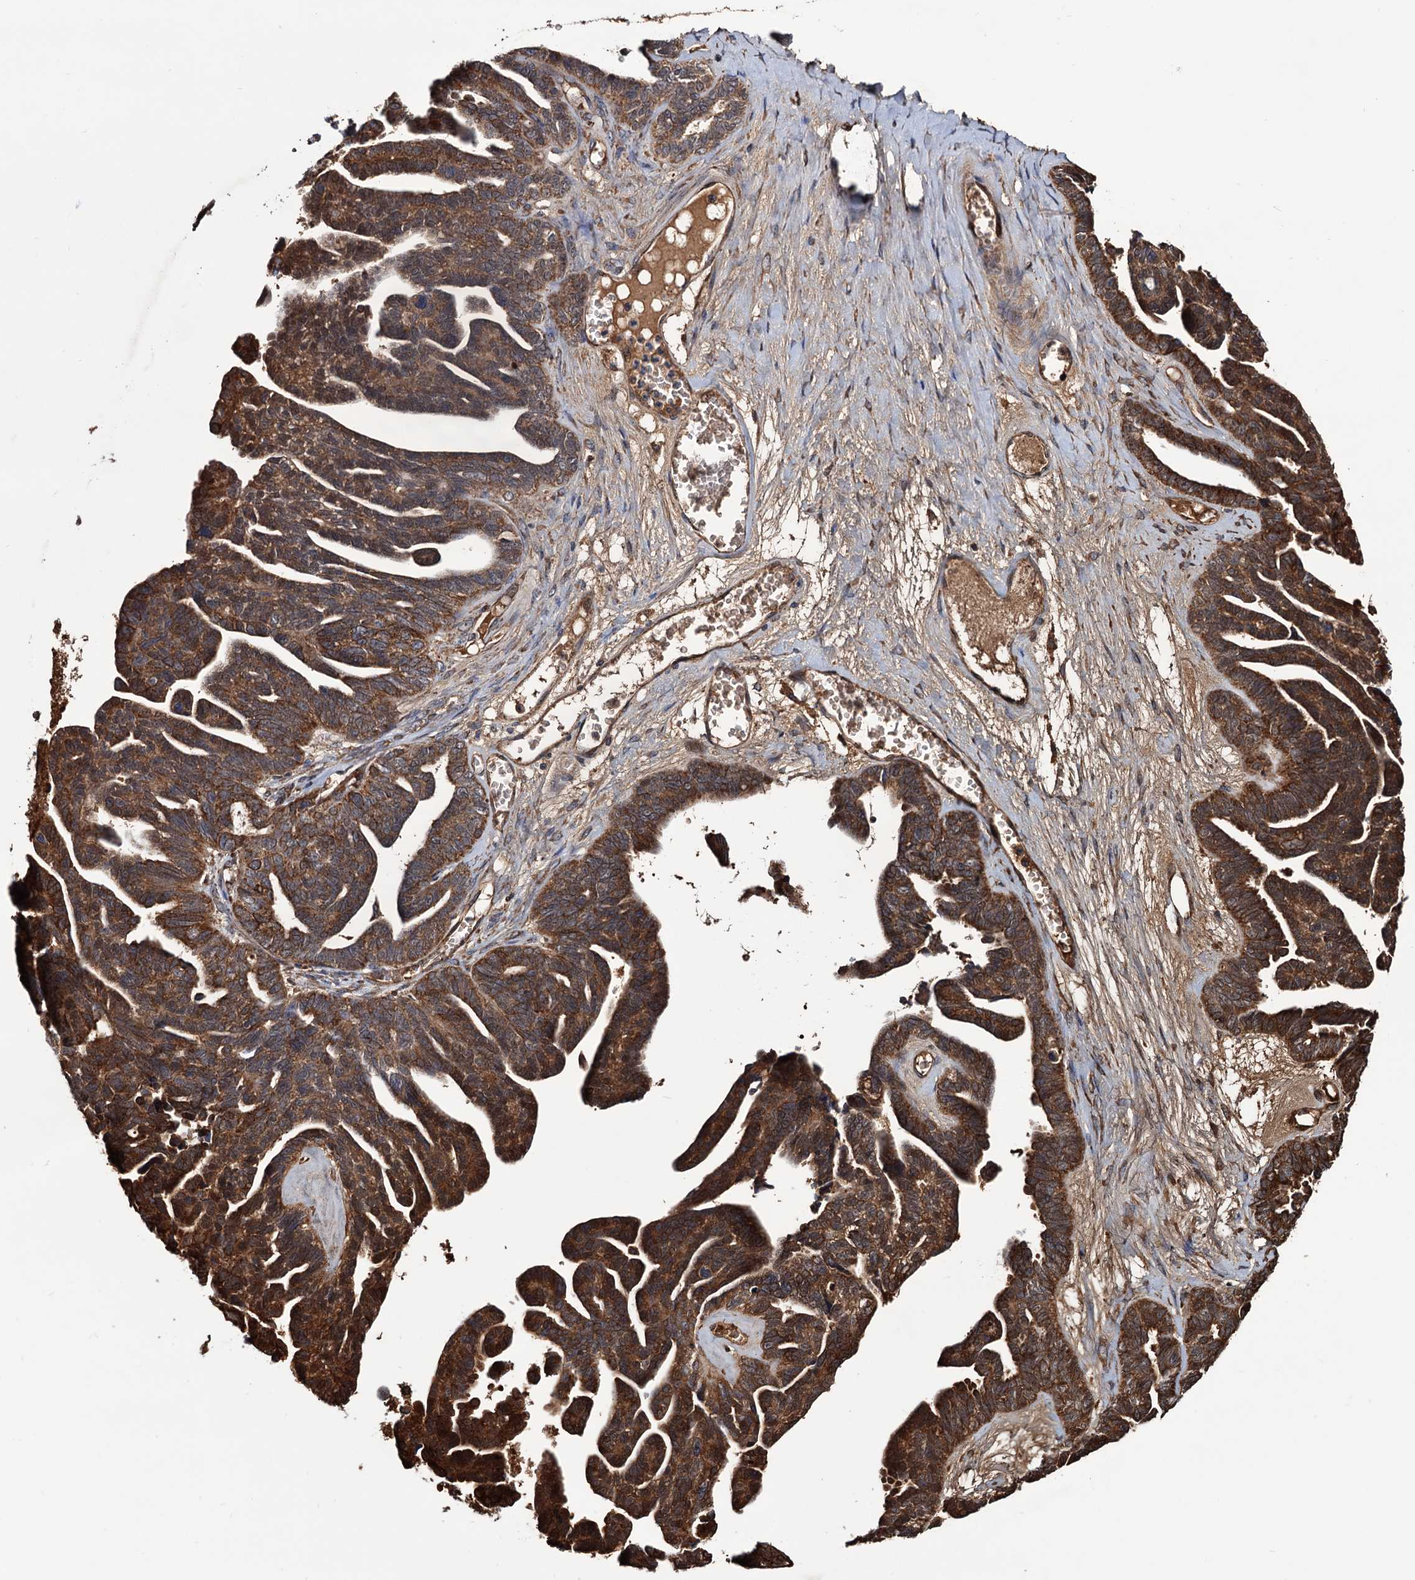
{"staining": {"intensity": "moderate", "quantity": ">75%", "location": "cytoplasmic/membranous"}, "tissue": "ovarian cancer", "cell_type": "Tumor cells", "image_type": "cancer", "snomed": [{"axis": "morphology", "description": "Cystadenocarcinoma, serous, NOS"}, {"axis": "topography", "description": "Ovary"}], "caption": "High-magnification brightfield microscopy of ovarian cancer stained with DAB (3,3'-diaminobenzidine) (brown) and counterstained with hematoxylin (blue). tumor cells exhibit moderate cytoplasmic/membranous staining is present in approximately>75% of cells.", "gene": "MRPL42", "patient": {"sex": "female", "age": 79}}